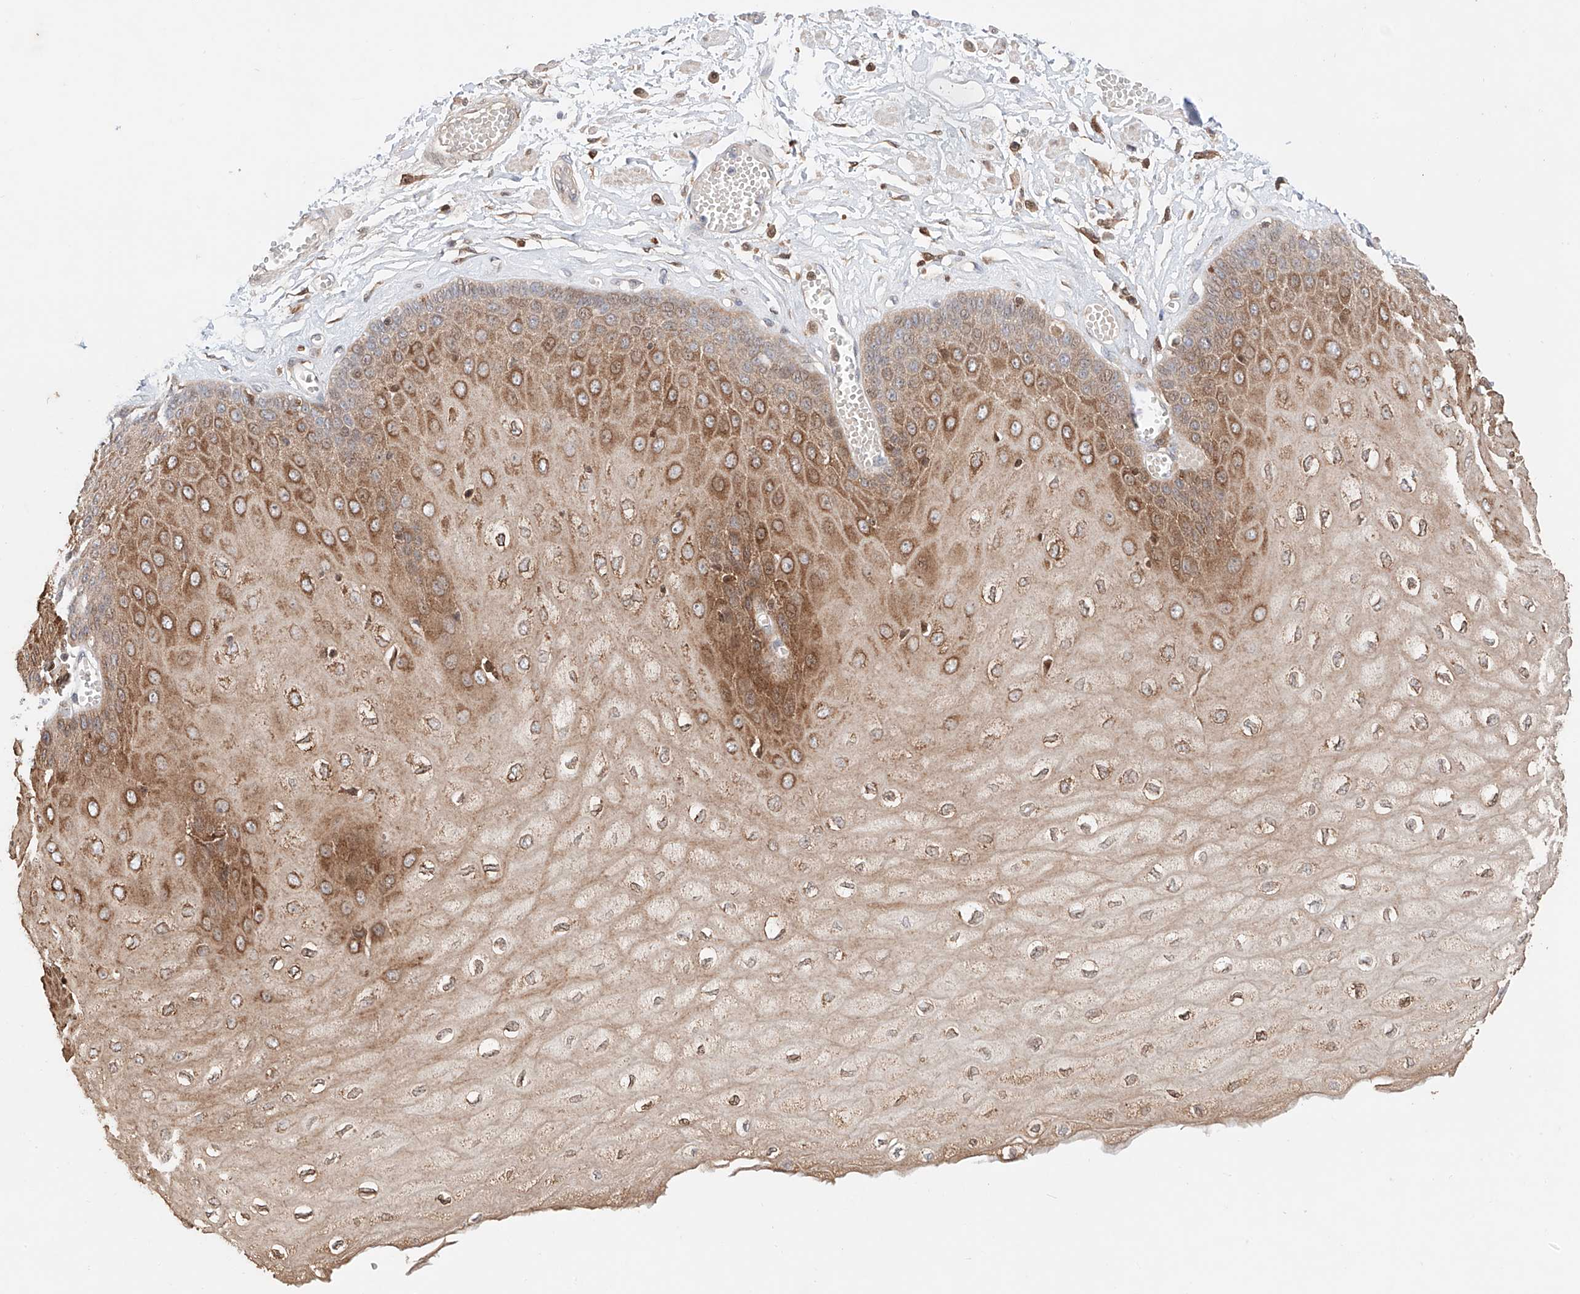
{"staining": {"intensity": "strong", "quantity": "25%-75%", "location": "cytoplasmic/membranous"}, "tissue": "esophagus", "cell_type": "Squamous epithelial cells", "image_type": "normal", "snomed": [{"axis": "morphology", "description": "Normal tissue, NOS"}, {"axis": "topography", "description": "Esophagus"}], "caption": "Protein analysis of normal esophagus demonstrates strong cytoplasmic/membranous staining in approximately 25%-75% of squamous epithelial cells. (DAB = brown stain, brightfield microscopy at high magnification).", "gene": "IGSF22", "patient": {"sex": "male", "age": 60}}